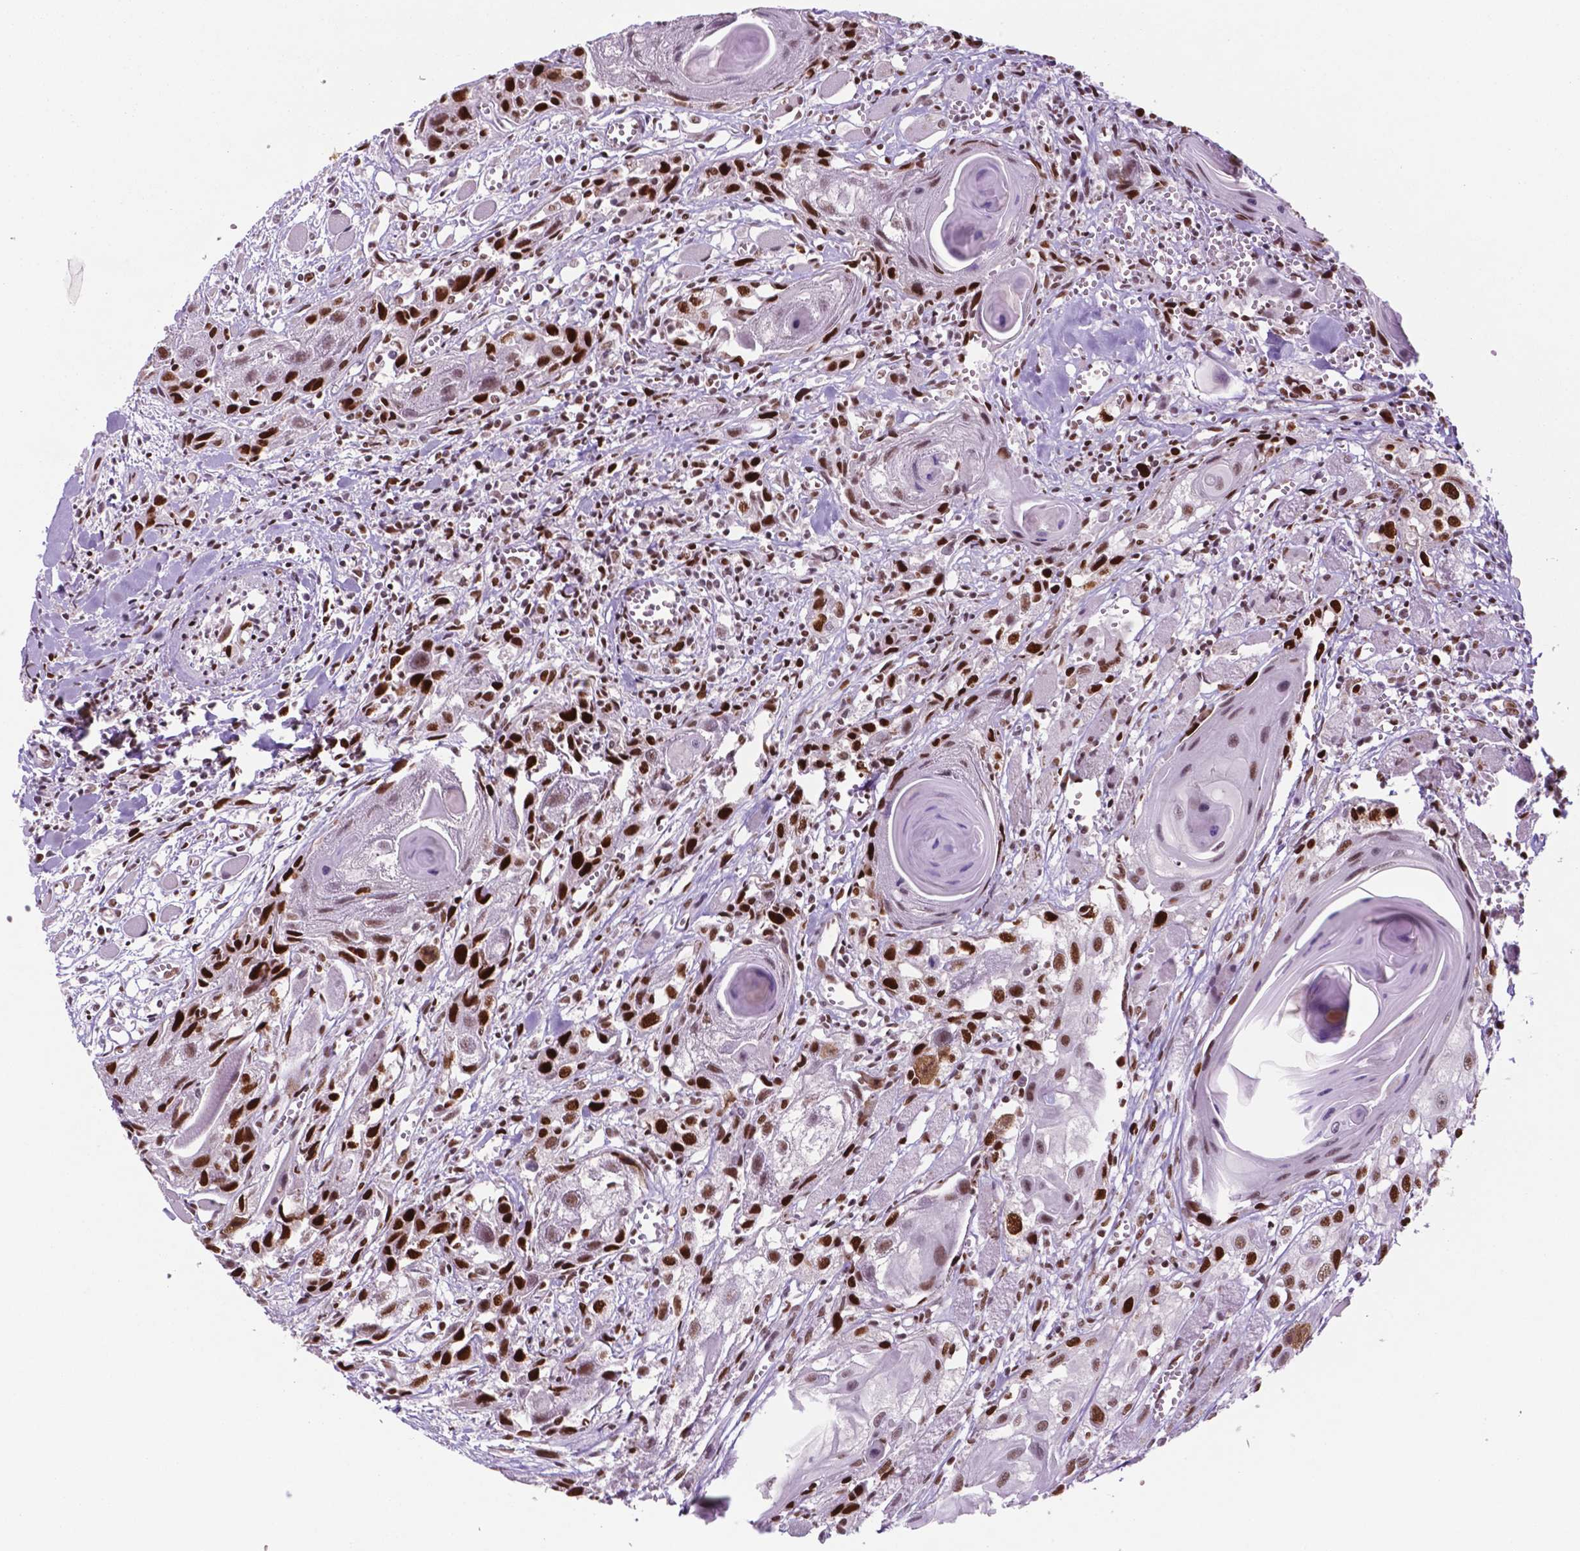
{"staining": {"intensity": "strong", "quantity": ">75%", "location": "nuclear"}, "tissue": "head and neck cancer", "cell_type": "Tumor cells", "image_type": "cancer", "snomed": [{"axis": "morphology", "description": "Squamous cell carcinoma, NOS"}, {"axis": "topography", "description": "Head-Neck"}], "caption": "Head and neck cancer (squamous cell carcinoma) was stained to show a protein in brown. There is high levels of strong nuclear positivity in about >75% of tumor cells.", "gene": "MSH6", "patient": {"sex": "female", "age": 80}}